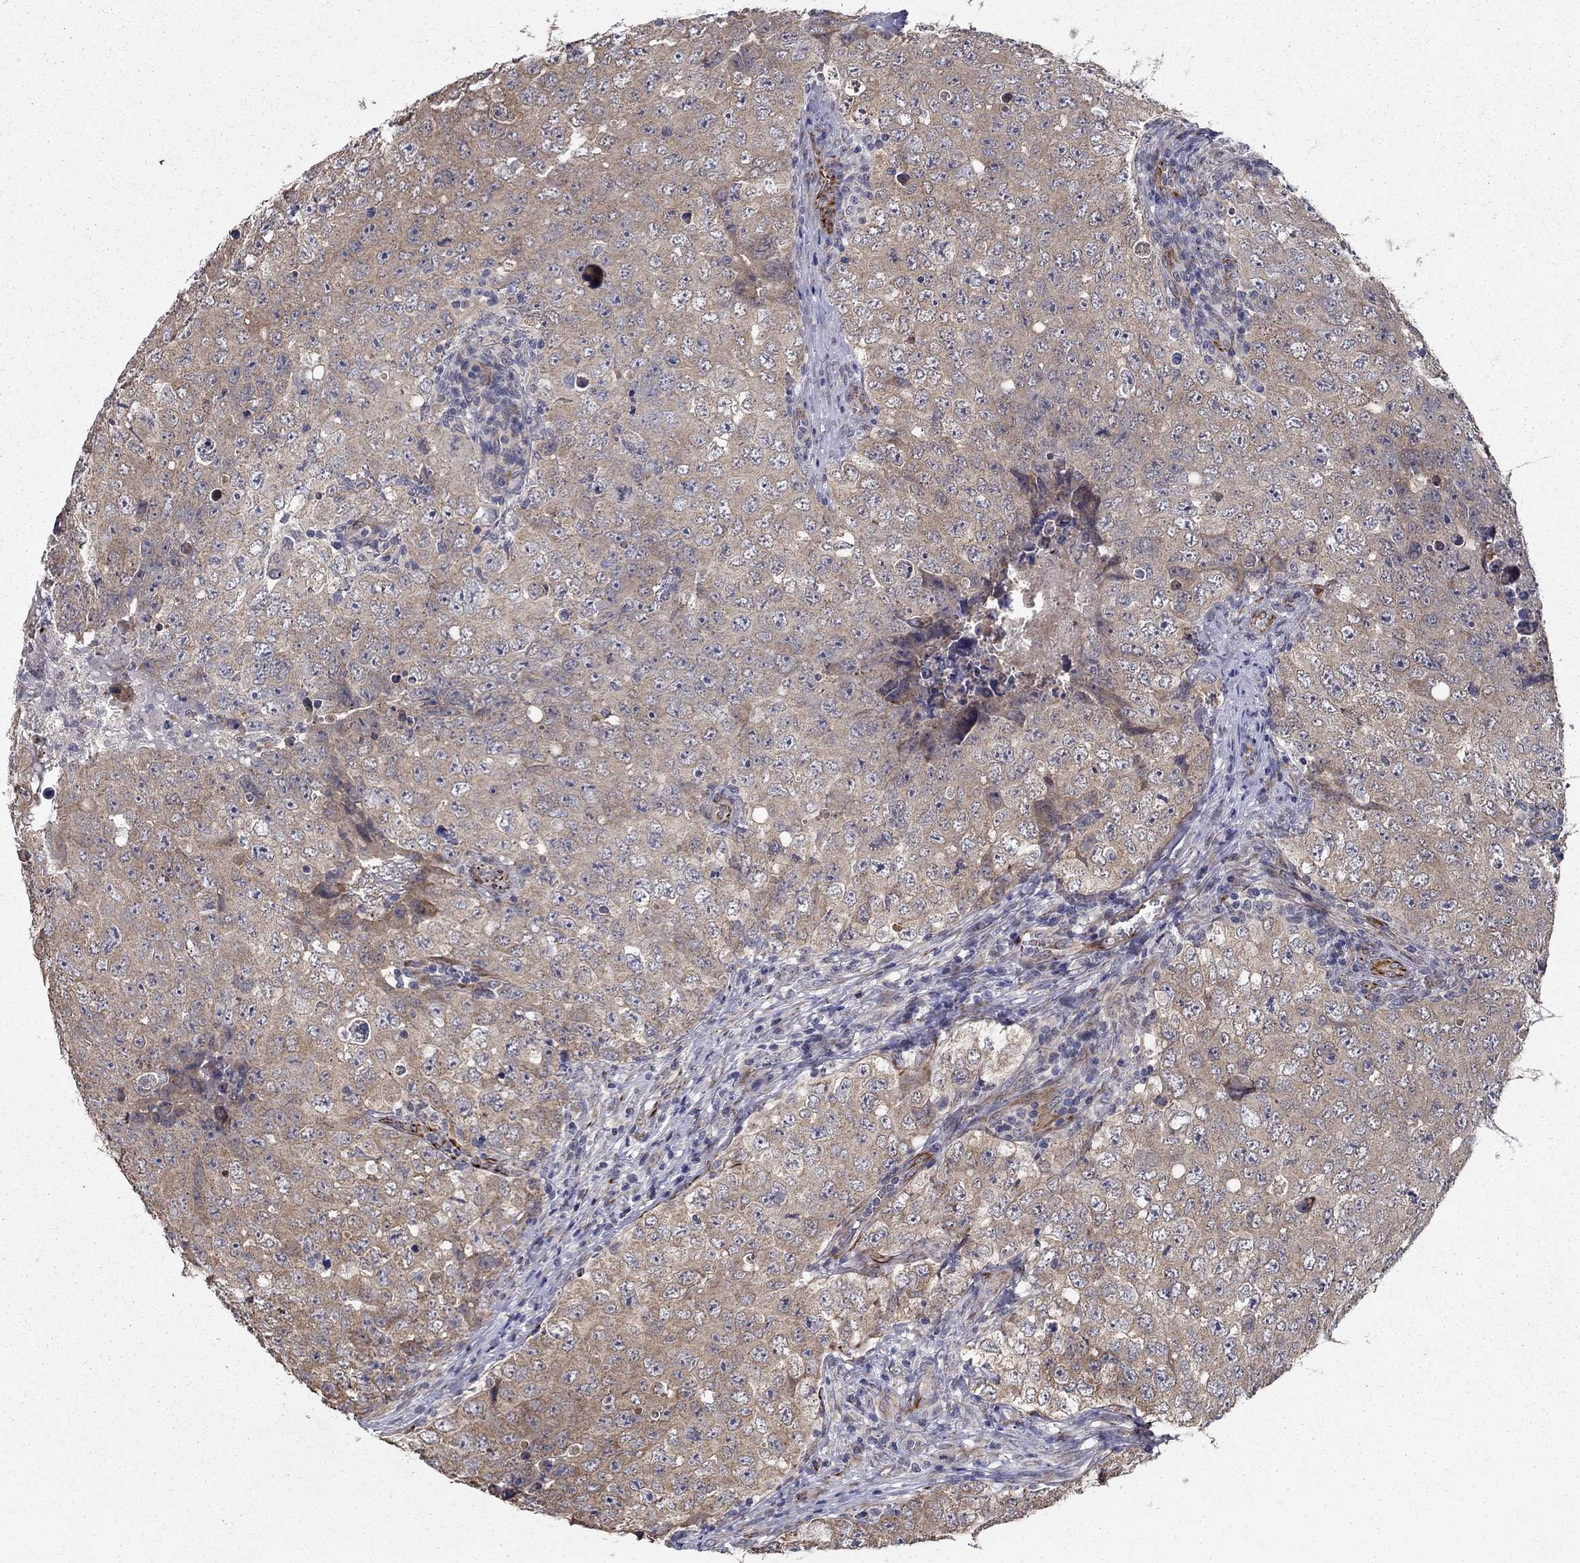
{"staining": {"intensity": "weak", "quantity": ">75%", "location": "cytoplasmic/membranous"}, "tissue": "testis cancer", "cell_type": "Tumor cells", "image_type": "cancer", "snomed": [{"axis": "morphology", "description": "Seminoma, NOS"}, {"axis": "topography", "description": "Testis"}], "caption": "Seminoma (testis) was stained to show a protein in brown. There is low levels of weak cytoplasmic/membranous staining in about >75% of tumor cells.", "gene": "LACTB2", "patient": {"sex": "male", "age": 34}}